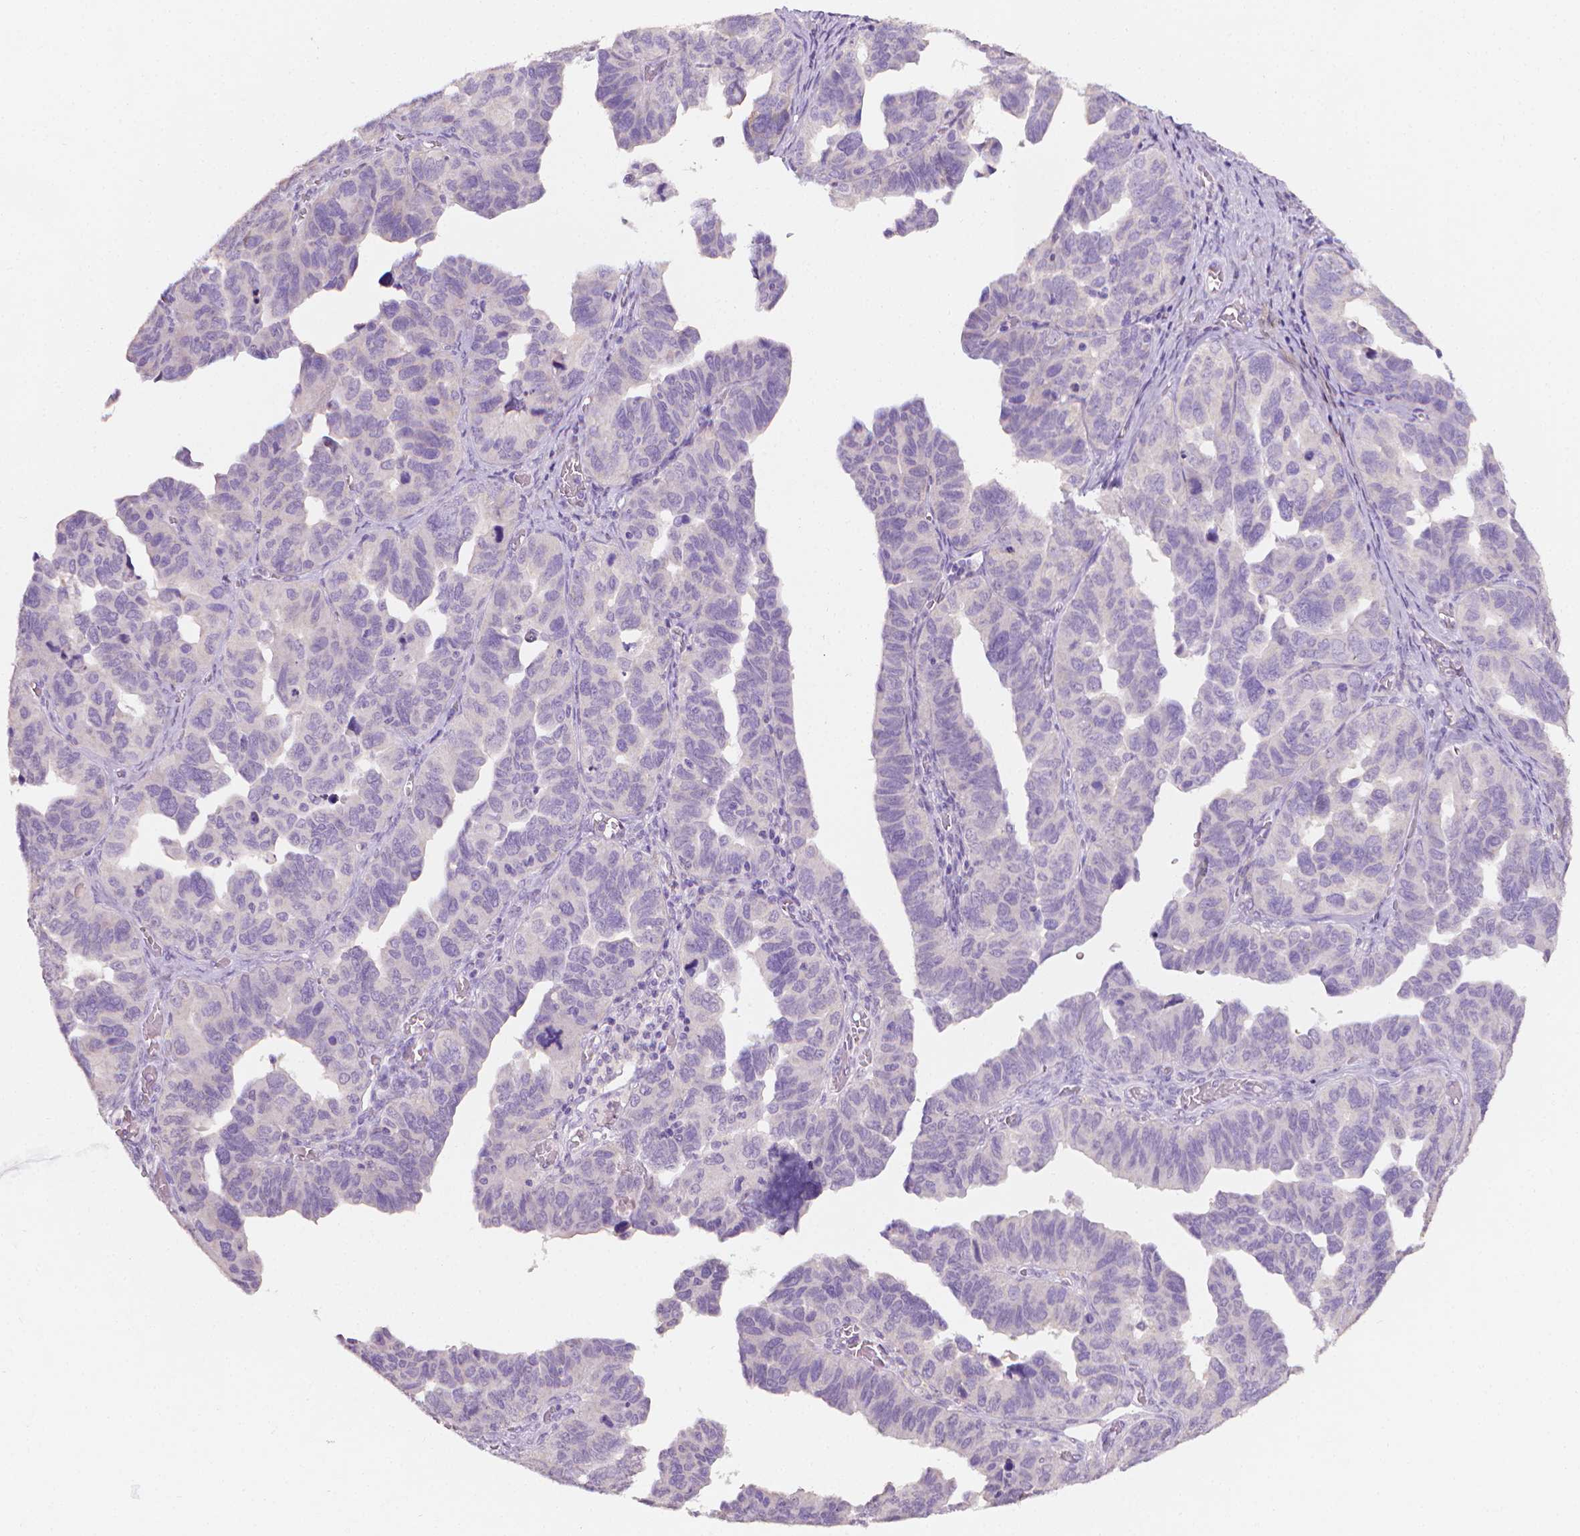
{"staining": {"intensity": "negative", "quantity": "none", "location": "none"}, "tissue": "ovarian cancer", "cell_type": "Tumor cells", "image_type": "cancer", "snomed": [{"axis": "morphology", "description": "Cystadenocarcinoma, serous, NOS"}, {"axis": "topography", "description": "Ovary"}], "caption": "Image shows no significant protein positivity in tumor cells of ovarian cancer (serous cystadenocarcinoma). (DAB IHC, high magnification).", "gene": "FASN", "patient": {"sex": "female", "age": 64}}